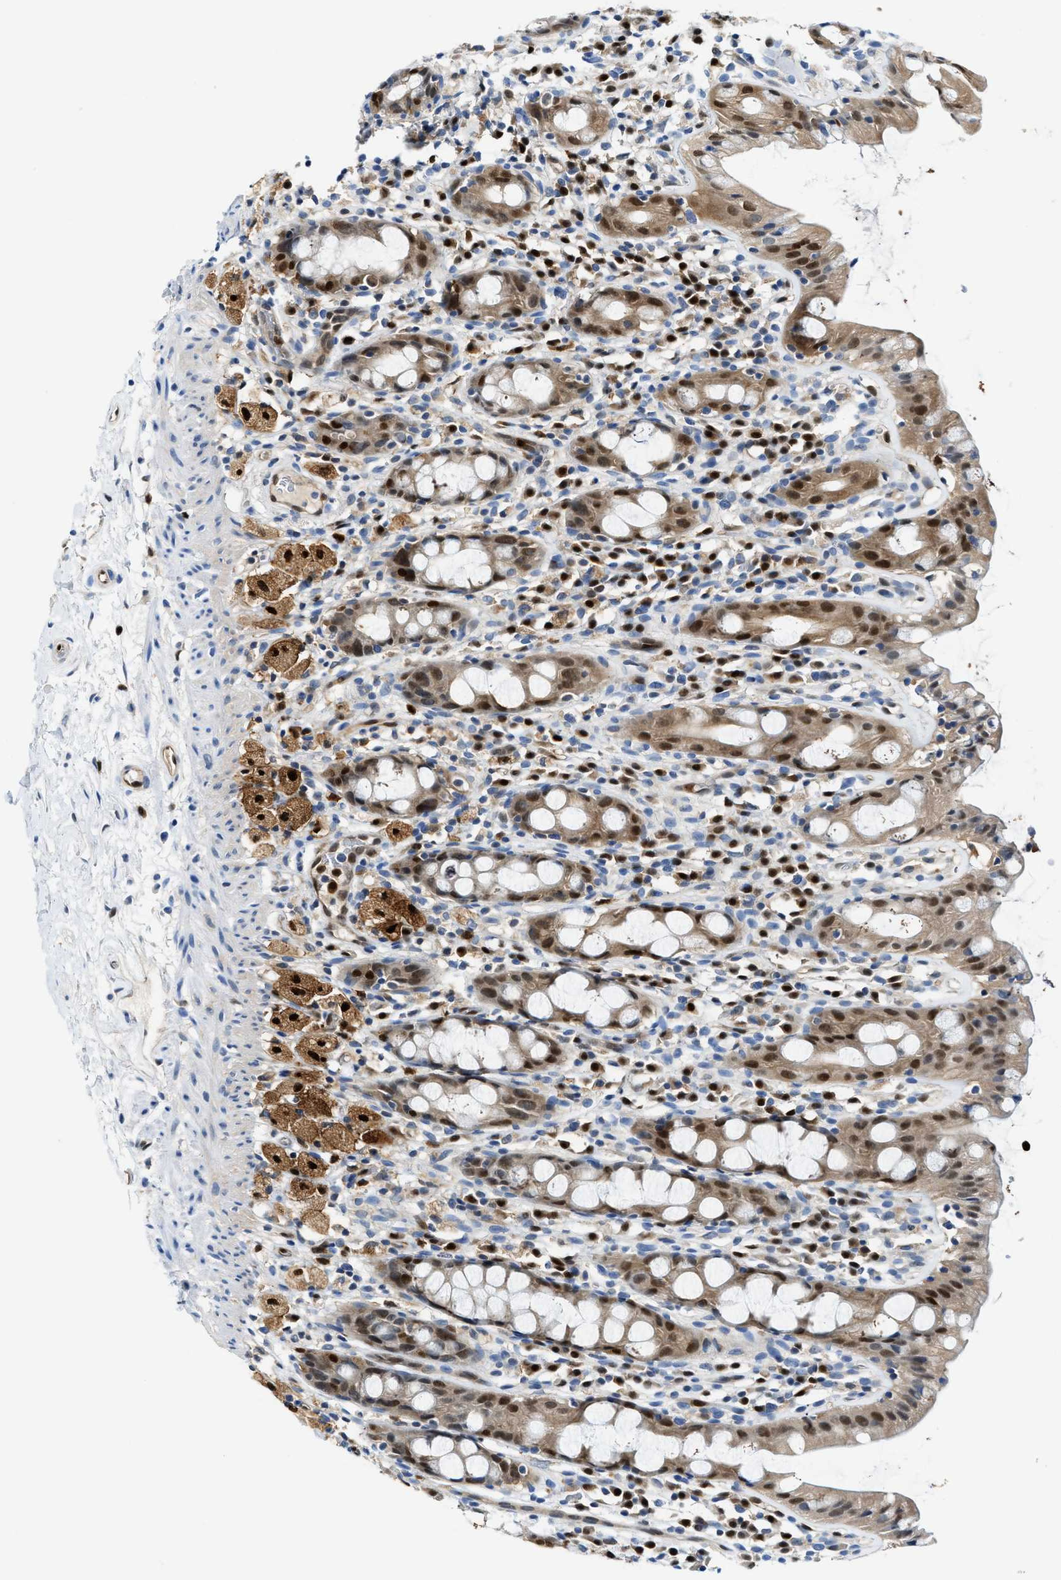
{"staining": {"intensity": "moderate", "quantity": "25%-75%", "location": "cytoplasmic/membranous,nuclear"}, "tissue": "rectum", "cell_type": "Glandular cells", "image_type": "normal", "snomed": [{"axis": "morphology", "description": "Normal tissue, NOS"}, {"axis": "topography", "description": "Rectum"}], "caption": "An image of human rectum stained for a protein reveals moderate cytoplasmic/membranous,nuclear brown staining in glandular cells. The staining is performed using DAB brown chromogen to label protein expression. The nuclei are counter-stained blue using hematoxylin.", "gene": "LTA4H", "patient": {"sex": "male", "age": 44}}